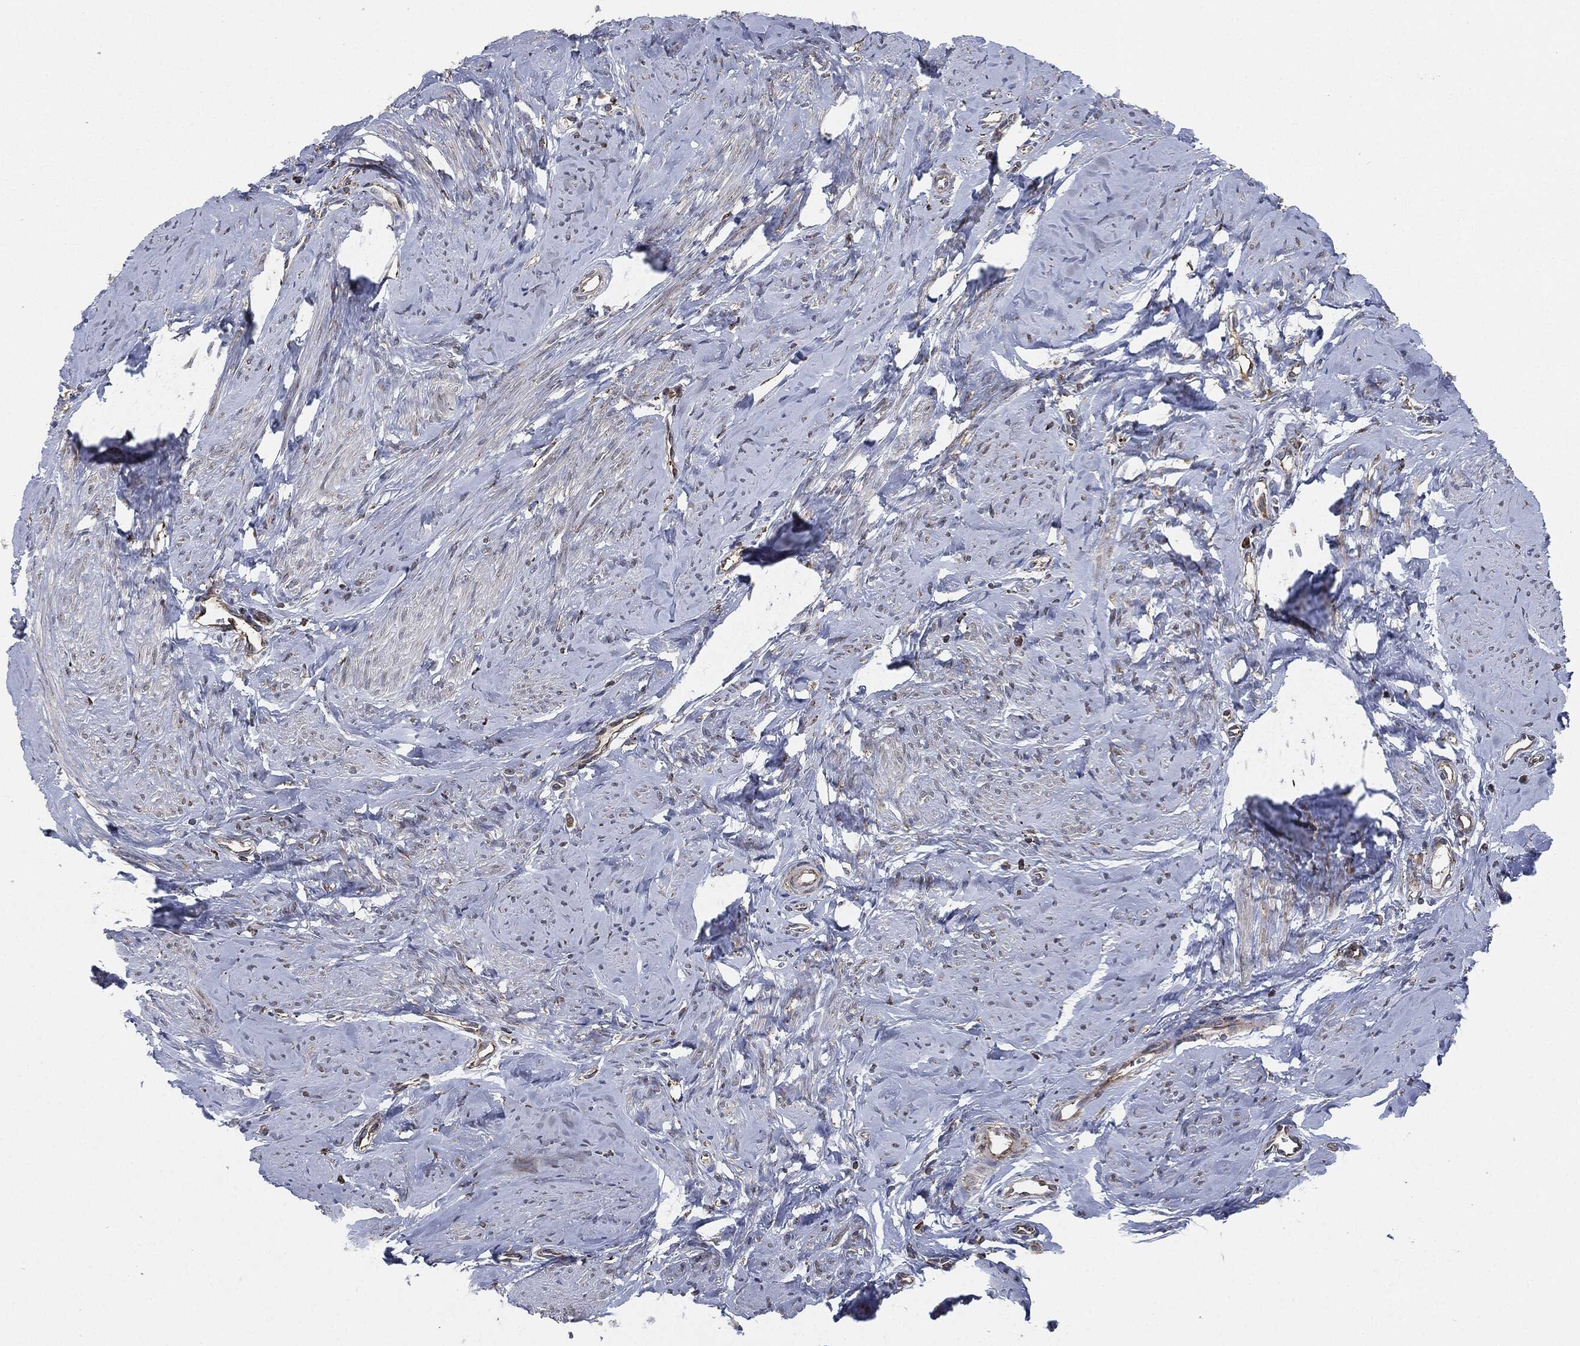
{"staining": {"intensity": "negative", "quantity": "none", "location": "none"}, "tissue": "smooth muscle", "cell_type": "Smooth muscle cells", "image_type": "normal", "snomed": [{"axis": "morphology", "description": "Normal tissue, NOS"}, {"axis": "topography", "description": "Smooth muscle"}], "caption": "Benign smooth muscle was stained to show a protein in brown. There is no significant positivity in smooth muscle cells.", "gene": "CALR", "patient": {"sex": "female", "age": 48}}